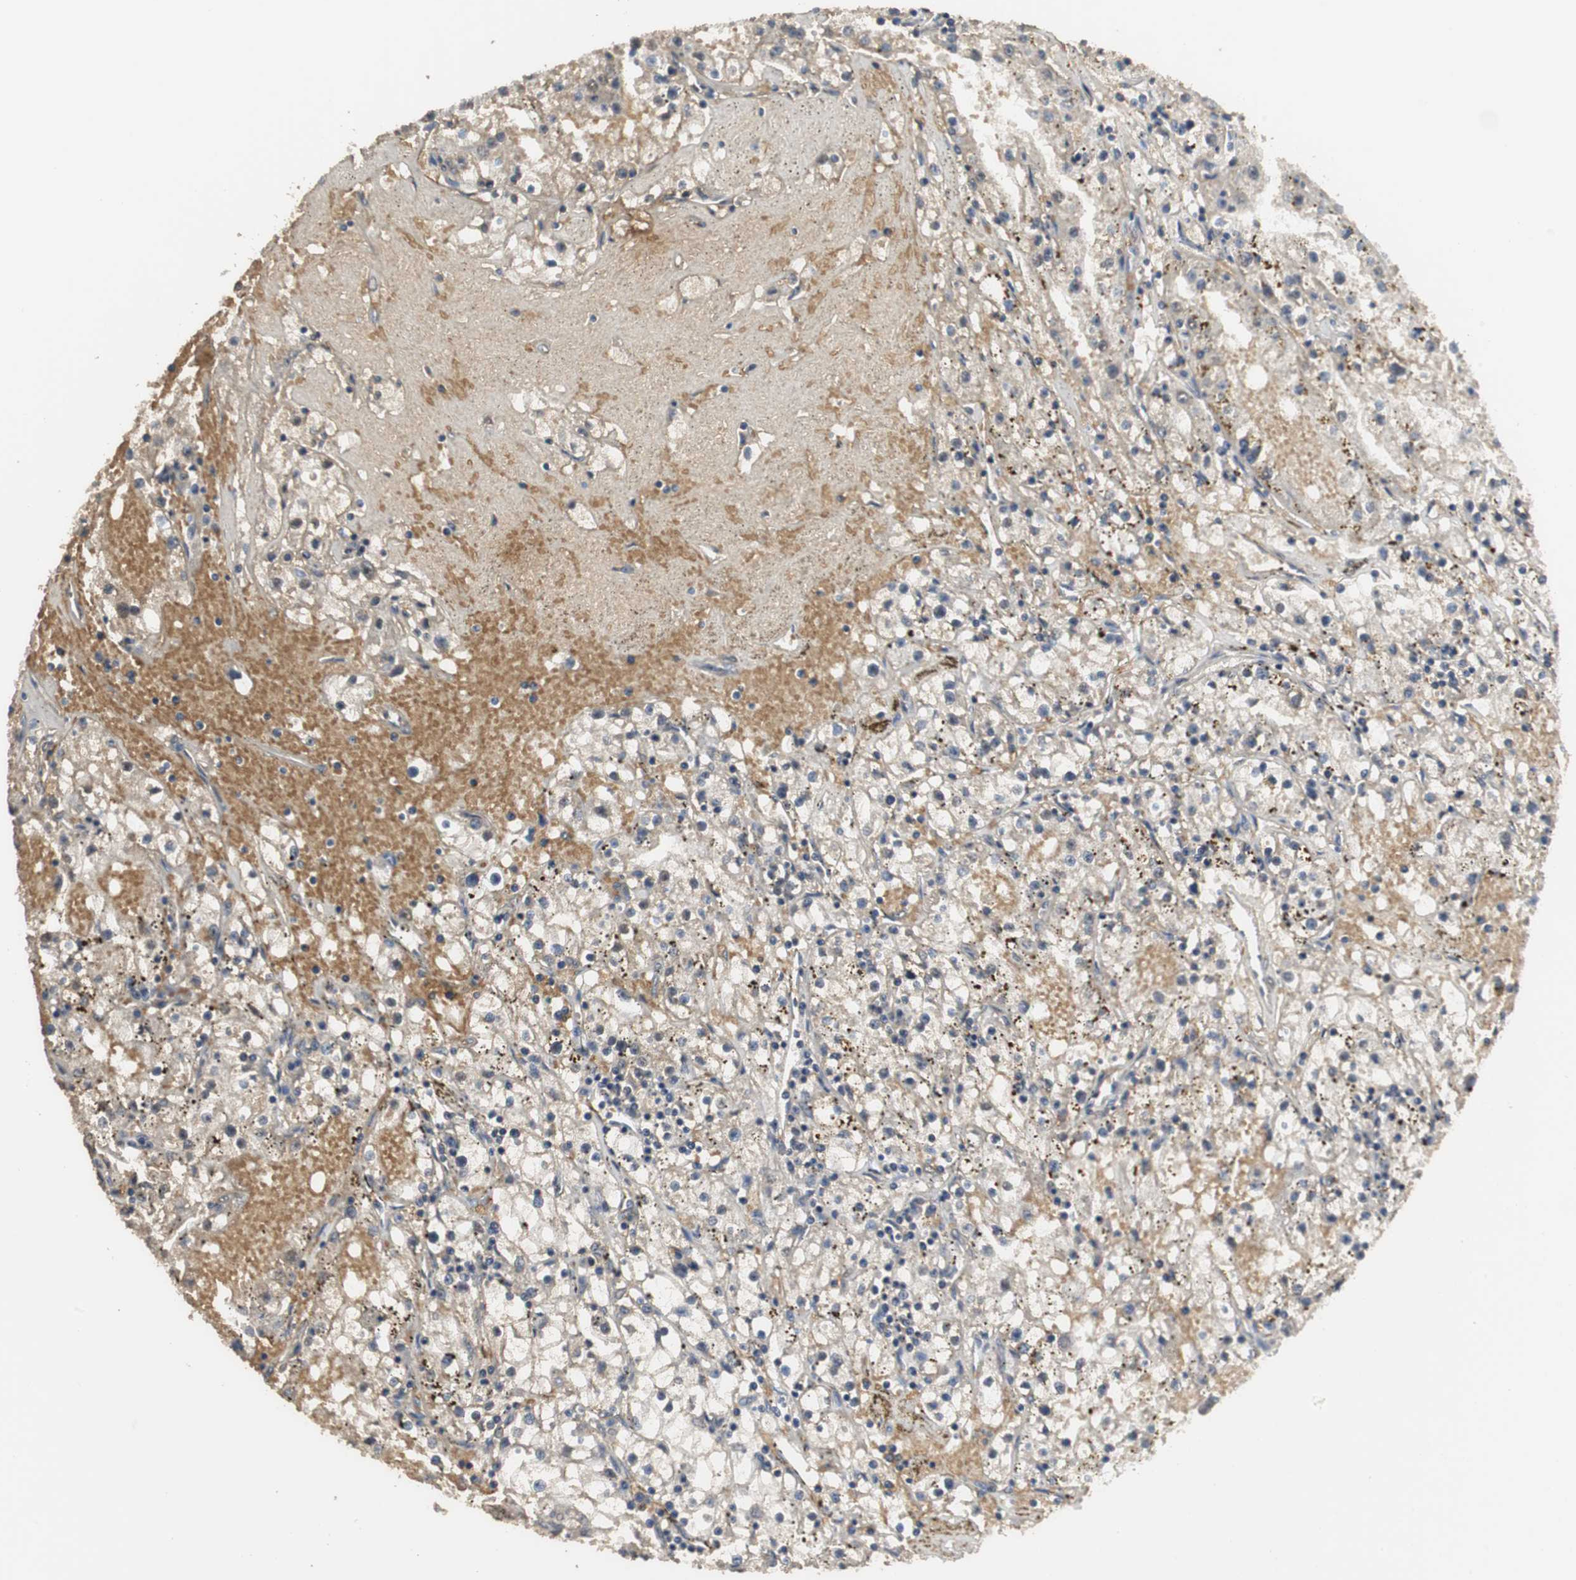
{"staining": {"intensity": "weak", "quantity": "<25%", "location": "cytoplasmic/membranous"}, "tissue": "renal cancer", "cell_type": "Tumor cells", "image_type": "cancer", "snomed": [{"axis": "morphology", "description": "Adenocarcinoma, NOS"}, {"axis": "topography", "description": "Kidney"}], "caption": "This is an immunohistochemistry (IHC) image of human renal adenocarcinoma. There is no positivity in tumor cells.", "gene": "NNT", "patient": {"sex": "male", "age": 56}}